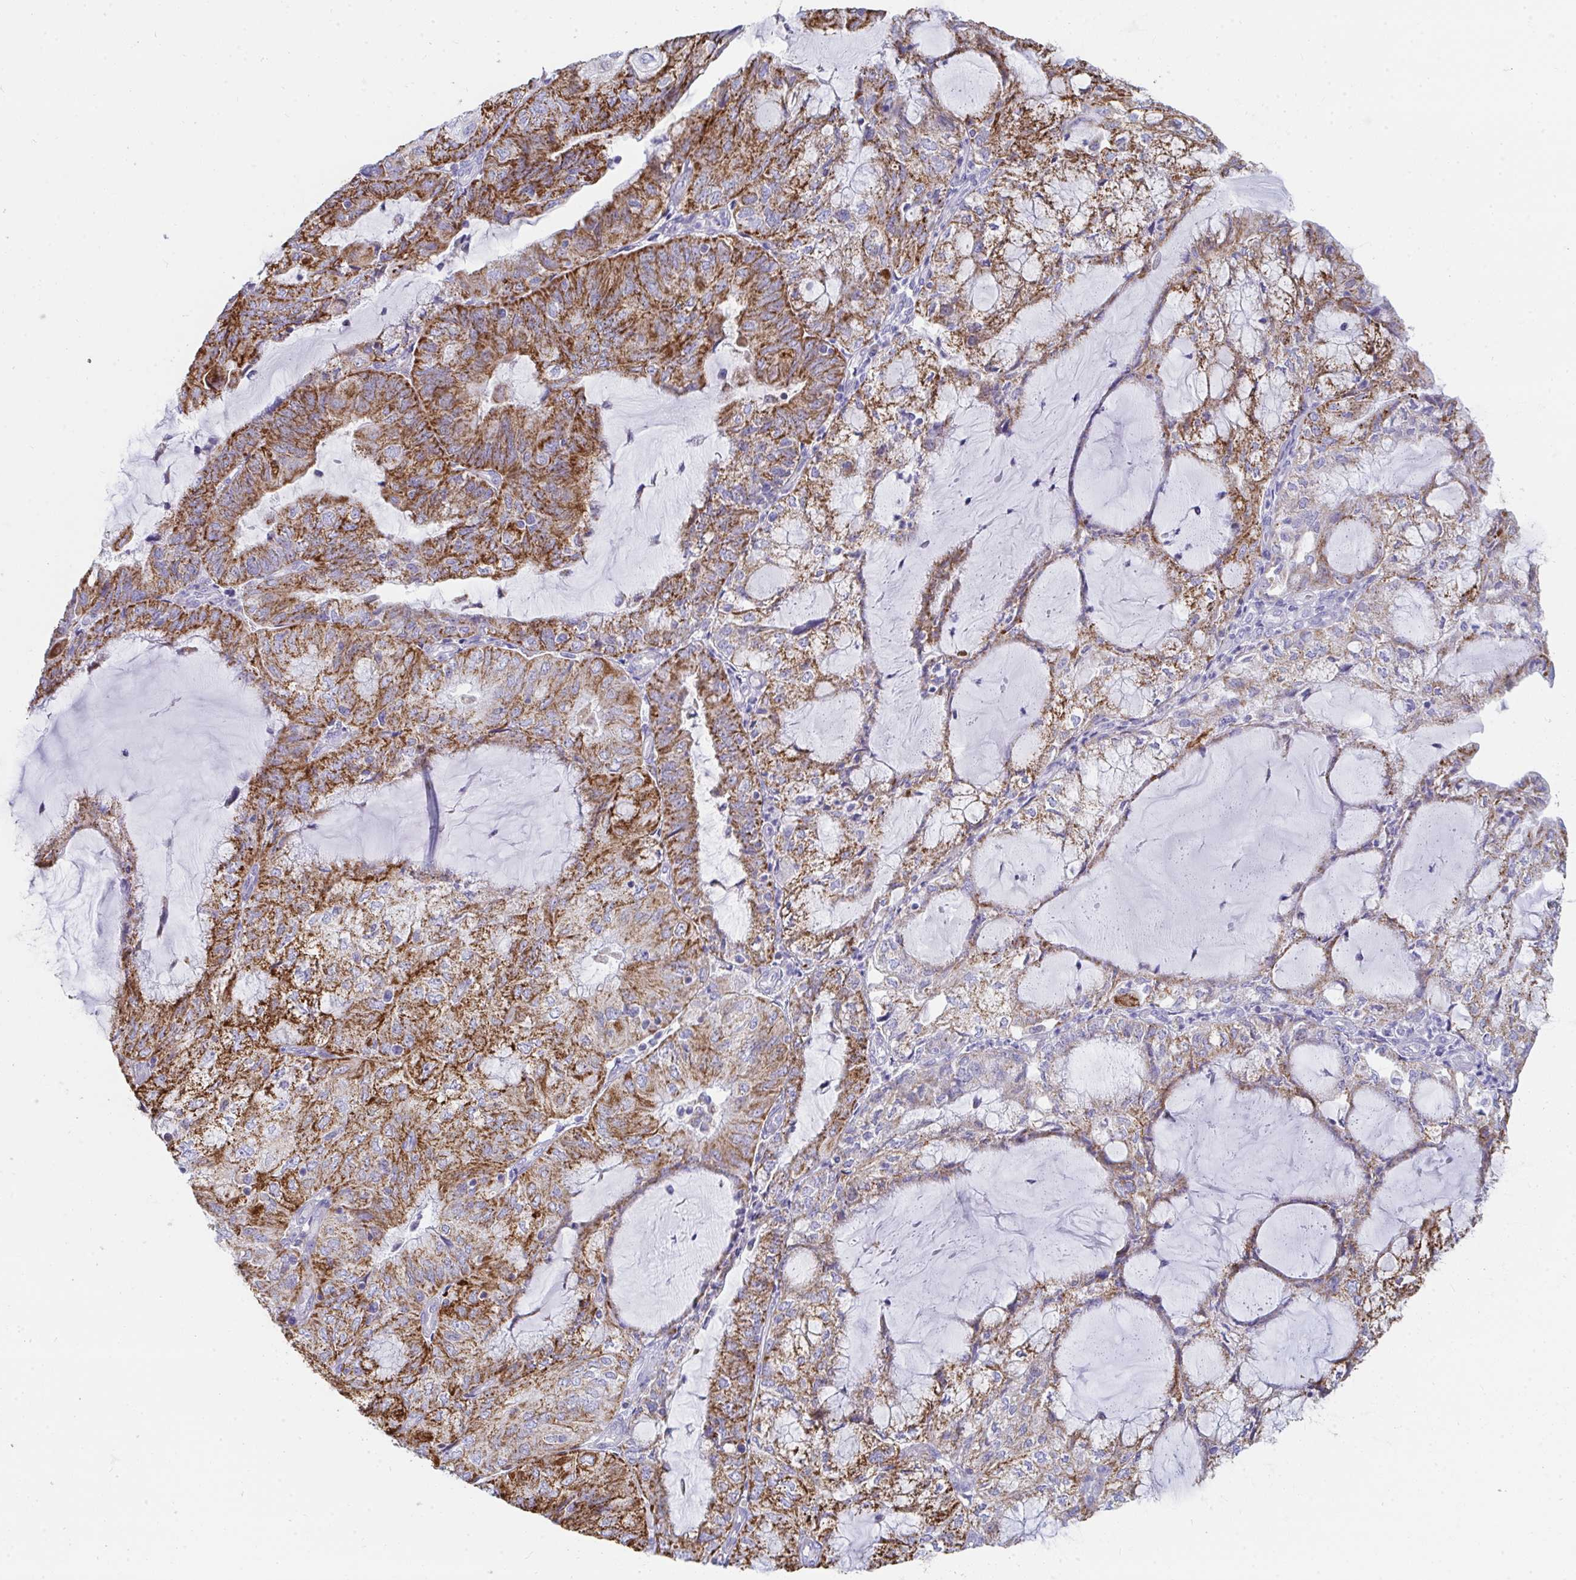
{"staining": {"intensity": "strong", "quantity": ">75%", "location": "cytoplasmic/membranous"}, "tissue": "endometrial cancer", "cell_type": "Tumor cells", "image_type": "cancer", "snomed": [{"axis": "morphology", "description": "Adenocarcinoma, NOS"}, {"axis": "topography", "description": "Endometrium"}], "caption": "A micrograph of human adenocarcinoma (endometrial) stained for a protein displays strong cytoplasmic/membranous brown staining in tumor cells. Nuclei are stained in blue.", "gene": "AIFM1", "patient": {"sex": "female", "age": 81}}